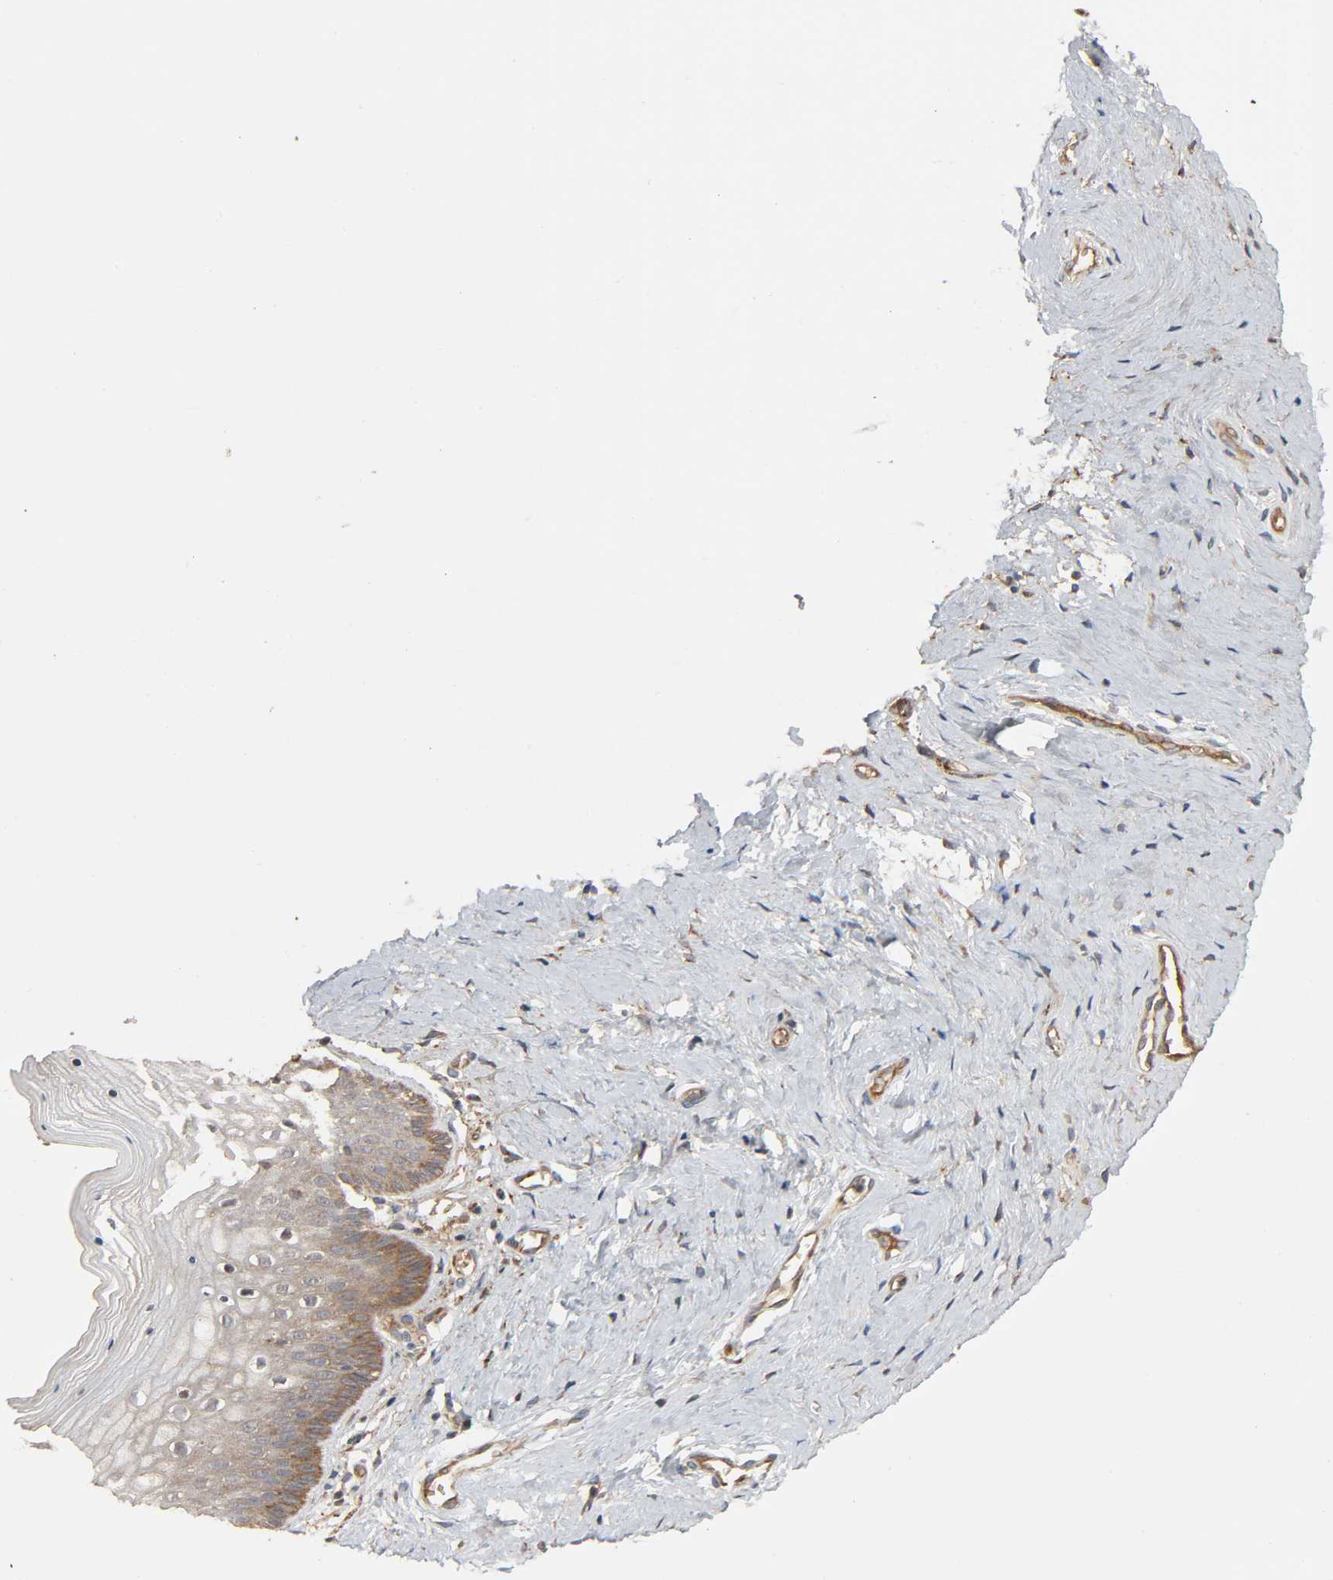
{"staining": {"intensity": "moderate", "quantity": "<25%", "location": "cytoplasmic/membranous"}, "tissue": "vagina", "cell_type": "Squamous epithelial cells", "image_type": "normal", "snomed": [{"axis": "morphology", "description": "Normal tissue, NOS"}, {"axis": "topography", "description": "Vagina"}], "caption": "Unremarkable vagina shows moderate cytoplasmic/membranous staining in about <25% of squamous epithelial cells.", "gene": "SGSM1", "patient": {"sex": "female", "age": 46}}